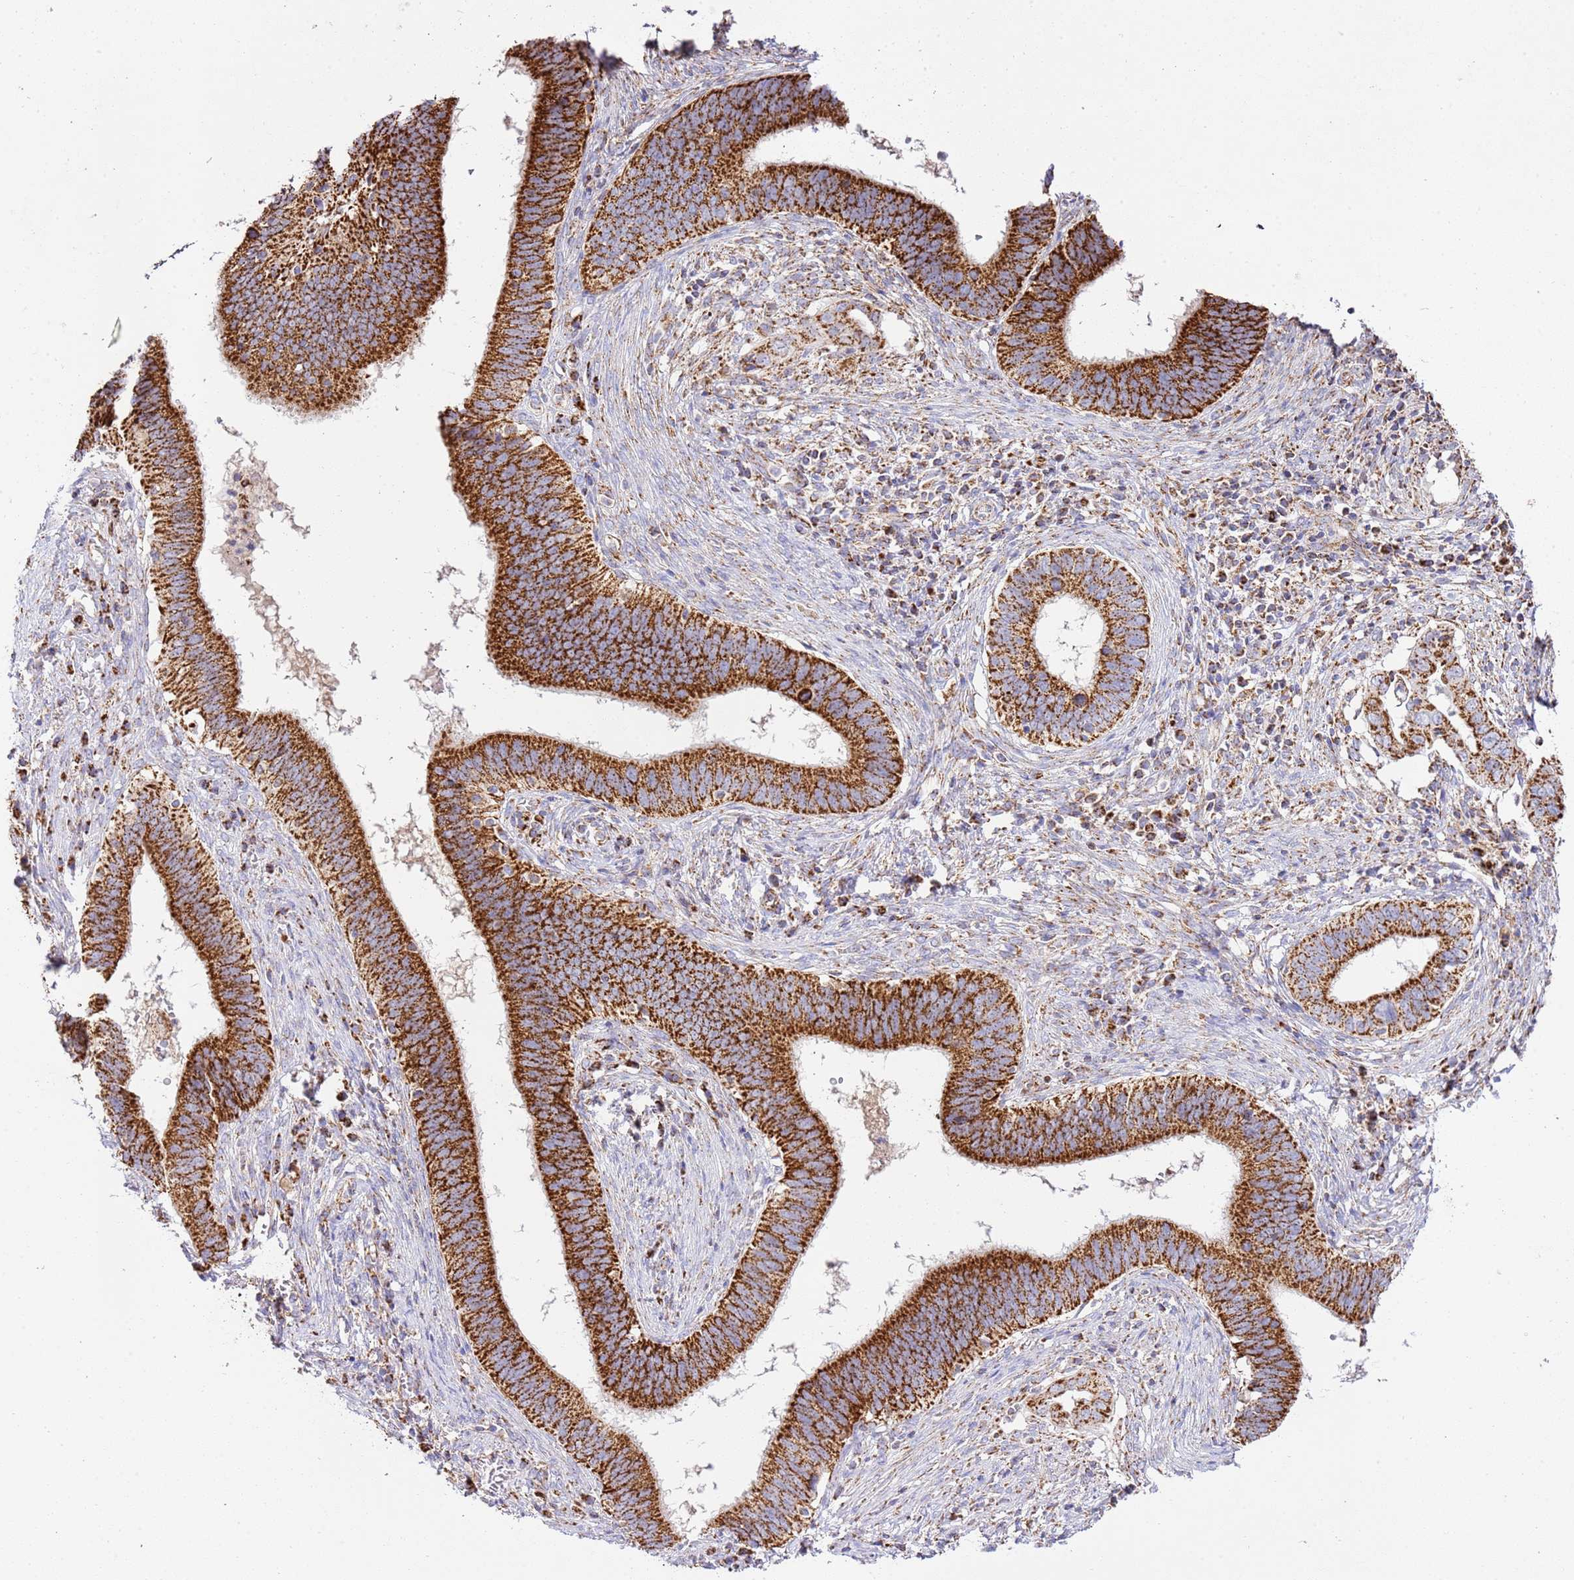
{"staining": {"intensity": "strong", "quantity": ">75%", "location": "cytoplasmic/membranous"}, "tissue": "cervical cancer", "cell_type": "Tumor cells", "image_type": "cancer", "snomed": [{"axis": "morphology", "description": "Adenocarcinoma, NOS"}, {"axis": "topography", "description": "Cervix"}], "caption": "DAB immunohistochemical staining of cervical cancer shows strong cytoplasmic/membranous protein expression in approximately >75% of tumor cells.", "gene": "ZBTB39", "patient": {"sex": "female", "age": 42}}